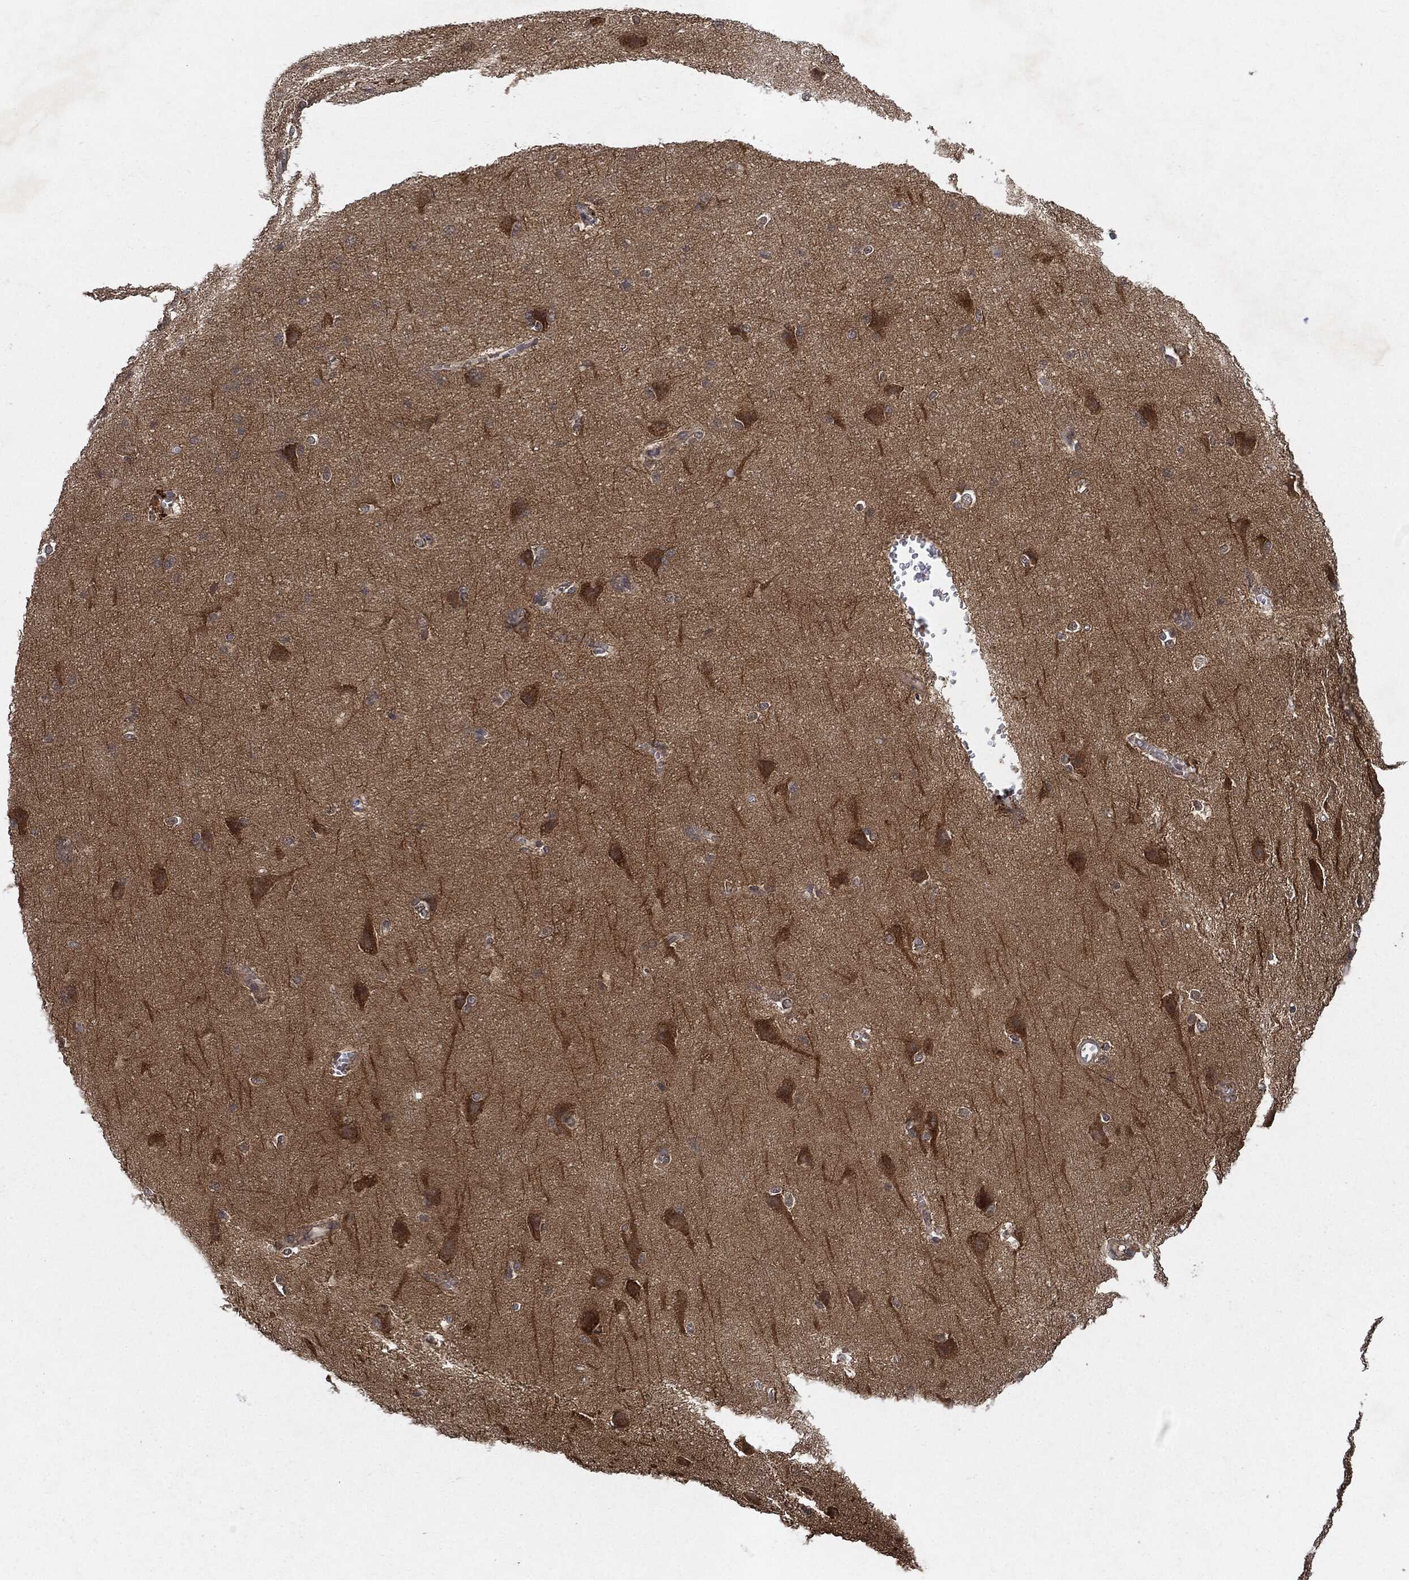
{"staining": {"intensity": "negative", "quantity": "none", "location": "none"}, "tissue": "cerebral cortex", "cell_type": "Endothelial cells", "image_type": "normal", "snomed": [{"axis": "morphology", "description": "Normal tissue, NOS"}, {"axis": "topography", "description": "Cerebral cortex"}], "caption": "Immunohistochemistry (IHC) of benign human cerebral cortex exhibits no expression in endothelial cells.", "gene": "BRAF", "patient": {"sex": "male", "age": 37}}